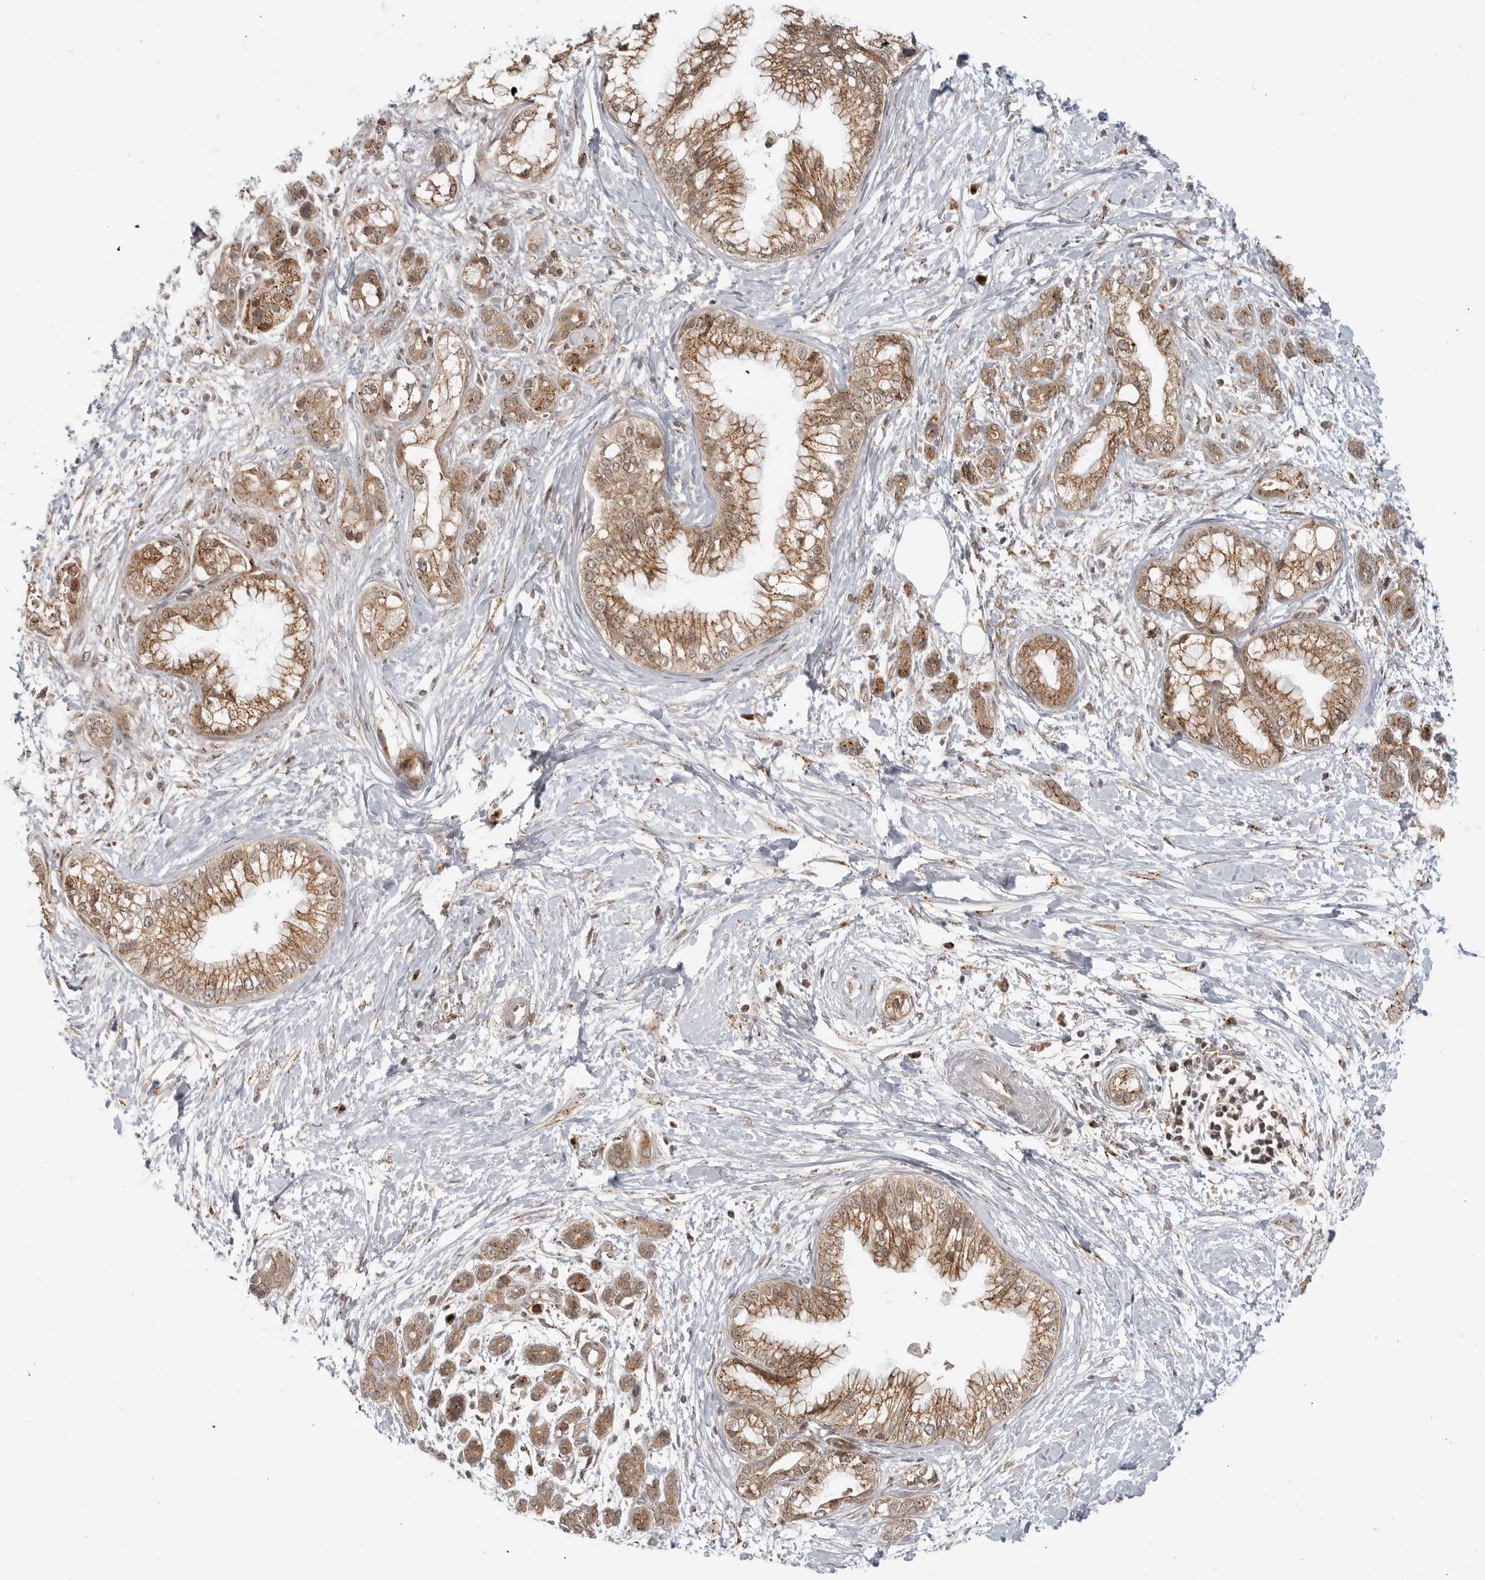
{"staining": {"intensity": "moderate", "quantity": ">75%", "location": "cytoplasmic/membranous"}, "tissue": "pancreatic cancer", "cell_type": "Tumor cells", "image_type": "cancer", "snomed": [{"axis": "morphology", "description": "Adenocarcinoma, NOS"}, {"axis": "topography", "description": "Pancreas"}], "caption": "The photomicrograph exhibits a brown stain indicating the presence of a protein in the cytoplasmic/membranous of tumor cells in pancreatic cancer (adenocarcinoma).", "gene": "COPA", "patient": {"sex": "male", "age": 68}}